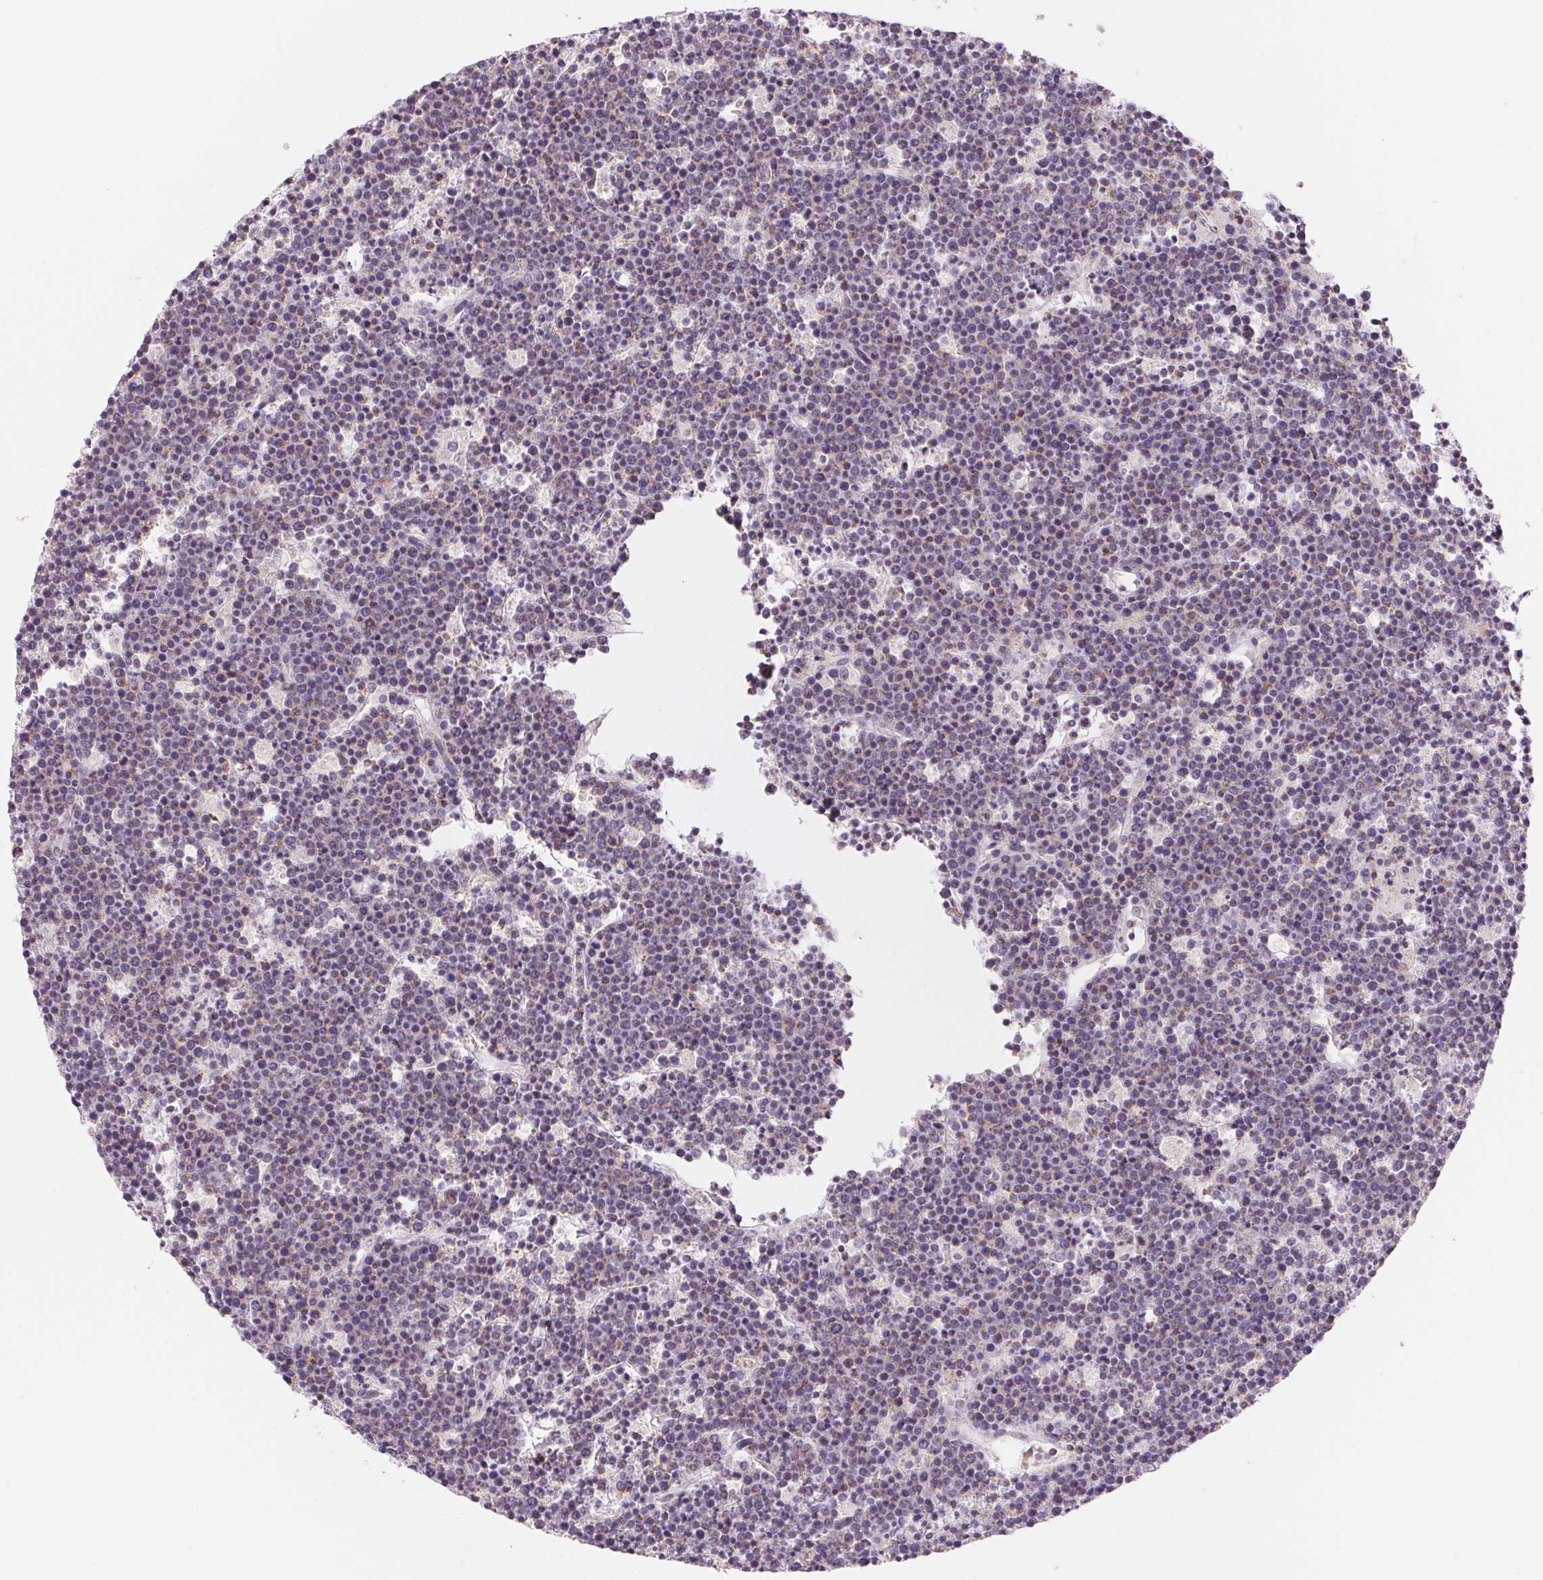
{"staining": {"intensity": "negative", "quantity": "none", "location": "none"}, "tissue": "lymphoma", "cell_type": "Tumor cells", "image_type": "cancer", "snomed": [{"axis": "morphology", "description": "Malignant lymphoma, non-Hodgkin's type, High grade"}, {"axis": "topography", "description": "Ovary"}], "caption": "Tumor cells are negative for brown protein staining in lymphoma. Brightfield microscopy of immunohistochemistry (IHC) stained with DAB (brown) and hematoxylin (blue), captured at high magnification.", "gene": "HINT2", "patient": {"sex": "female", "age": 56}}